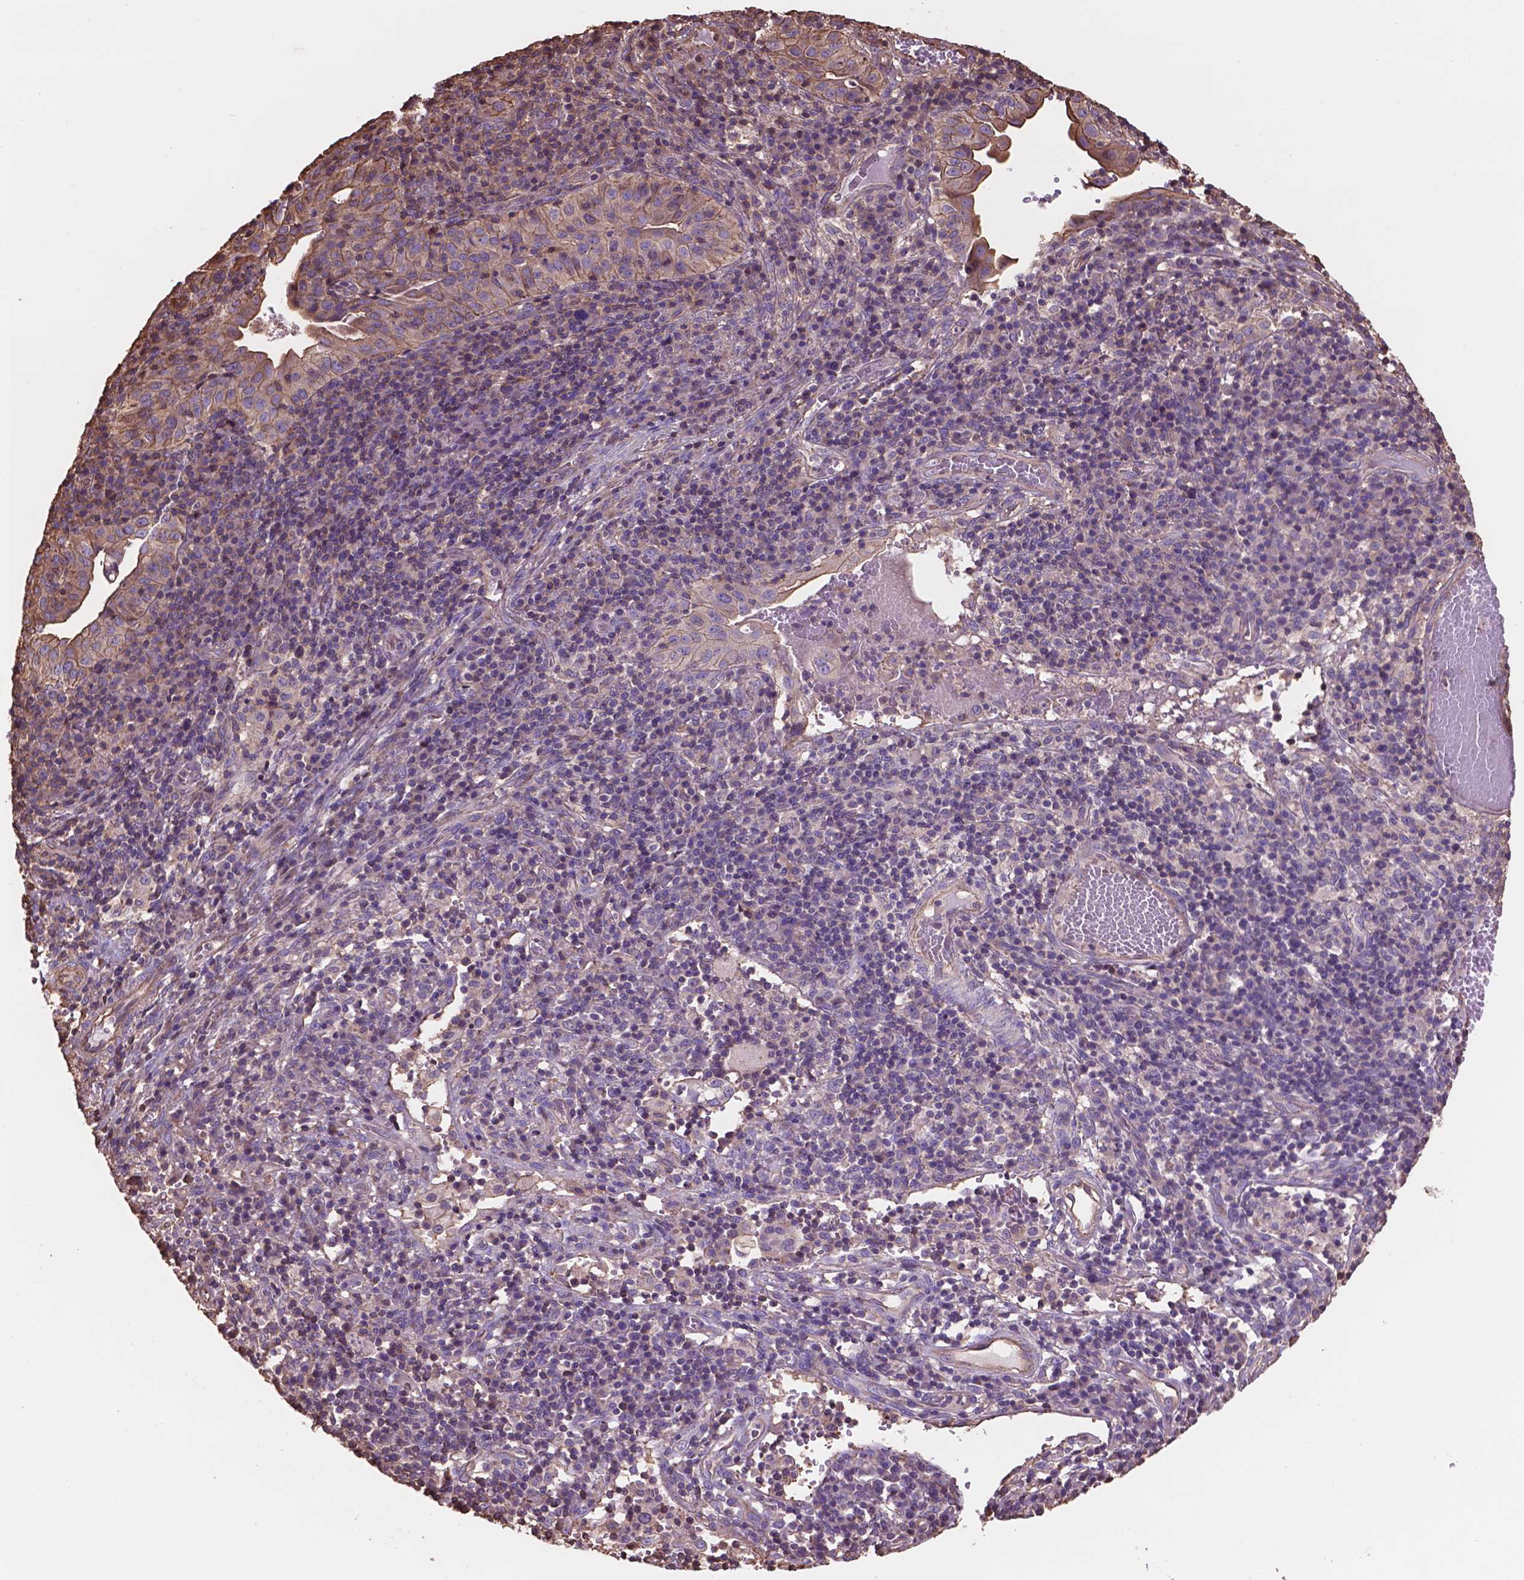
{"staining": {"intensity": "moderate", "quantity": ">75%", "location": "cytoplasmic/membranous"}, "tissue": "cervical cancer", "cell_type": "Tumor cells", "image_type": "cancer", "snomed": [{"axis": "morphology", "description": "Squamous cell carcinoma, NOS"}, {"axis": "topography", "description": "Cervix"}], "caption": "Immunohistochemical staining of squamous cell carcinoma (cervical) shows medium levels of moderate cytoplasmic/membranous protein staining in approximately >75% of tumor cells.", "gene": "NIPA2", "patient": {"sex": "female", "age": 39}}